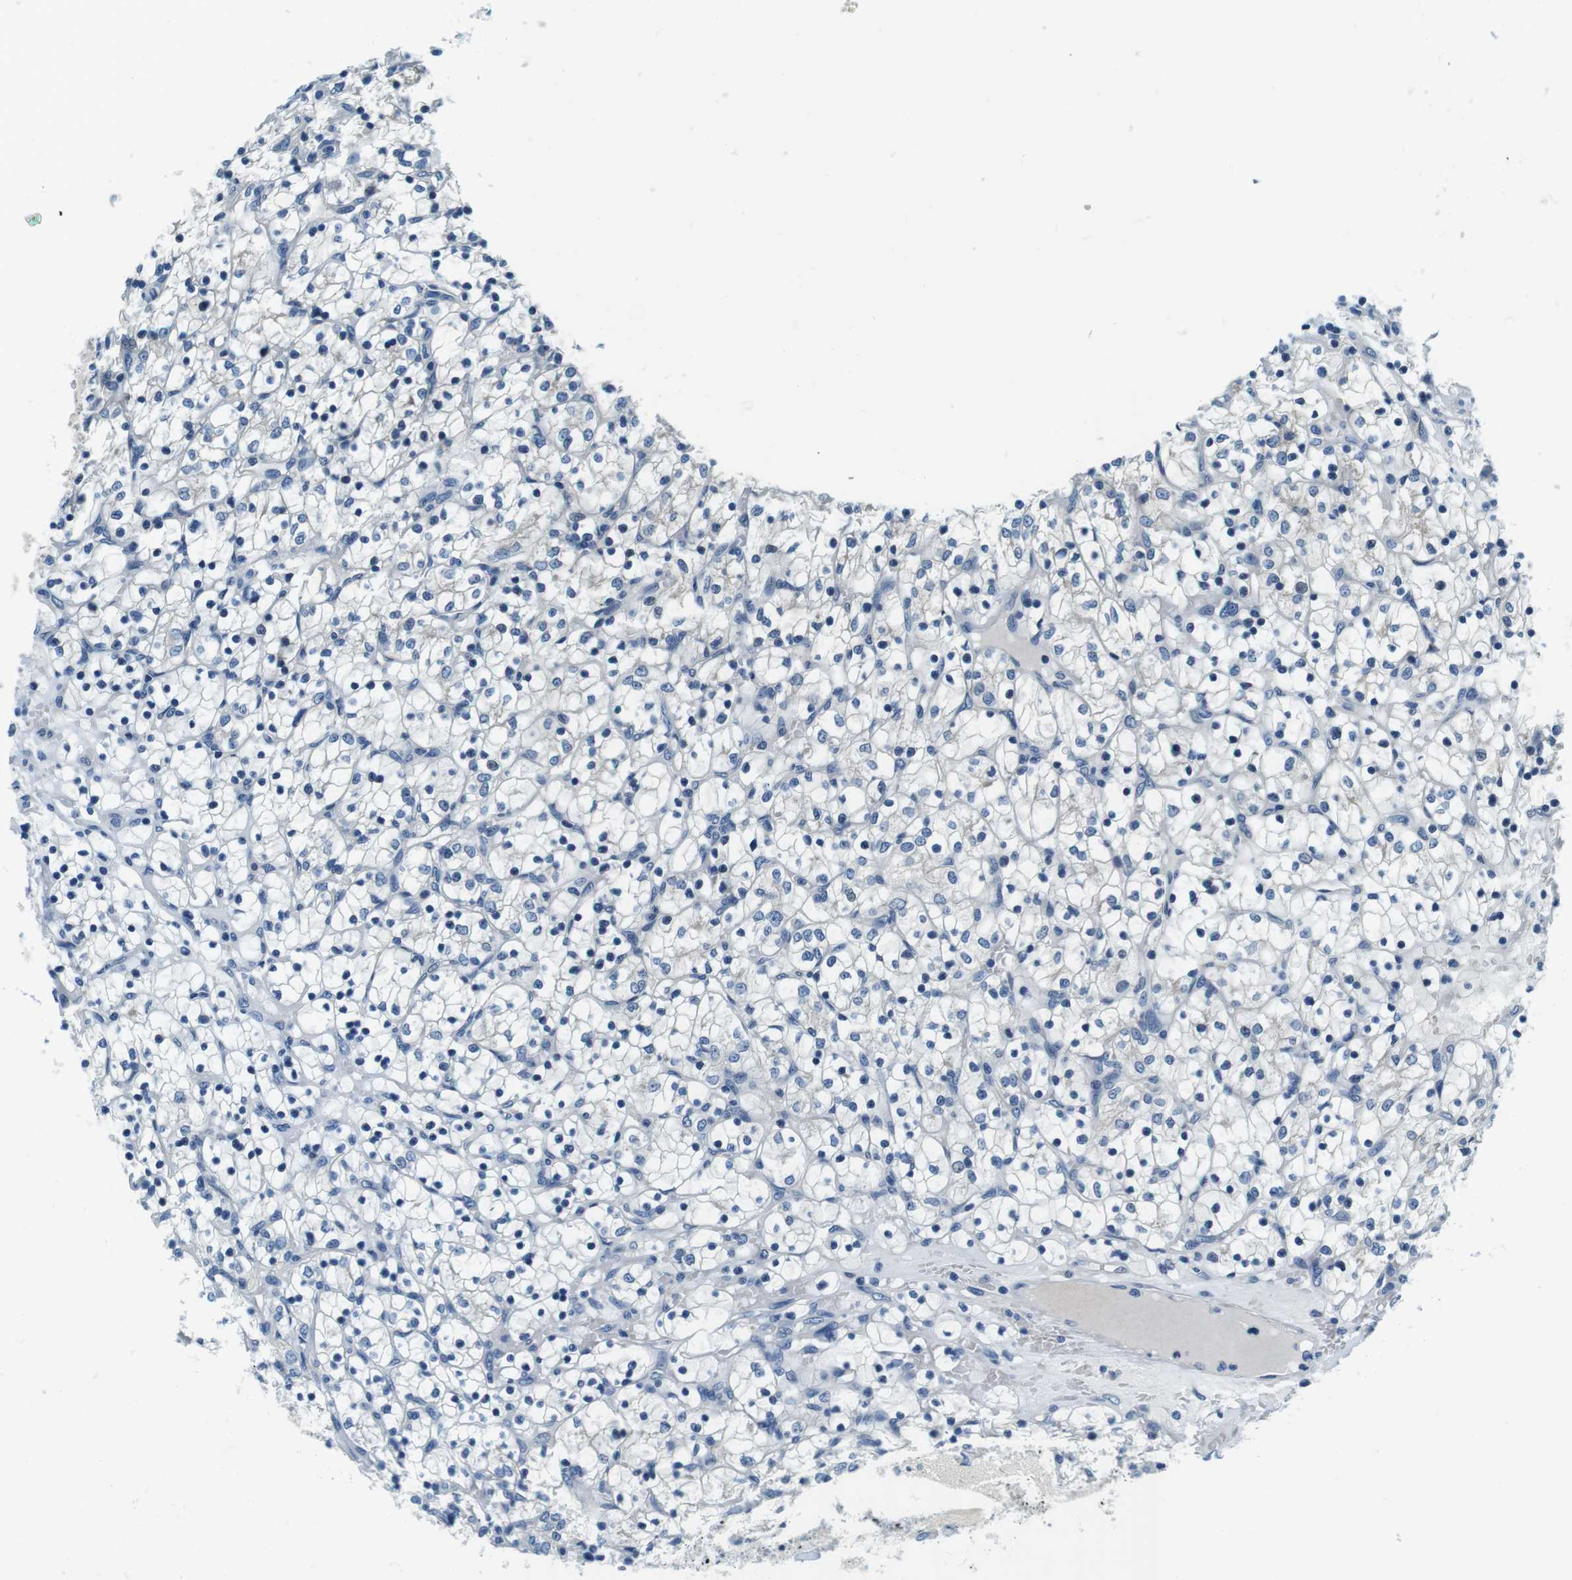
{"staining": {"intensity": "negative", "quantity": "none", "location": "none"}, "tissue": "renal cancer", "cell_type": "Tumor cells", "image_type": "cancer", "snomed": [{"axis": "morphology", "description": "Adenocarcinoma, NOS"}, {"axis": "topography", "description": "Kidney"}], "caption": "Tumor cells show no significant protein positivity in renal cancer (adenocarcinoma).", "gene": "KCNJ5", "patient": {"sex": "female", "age": 69}}